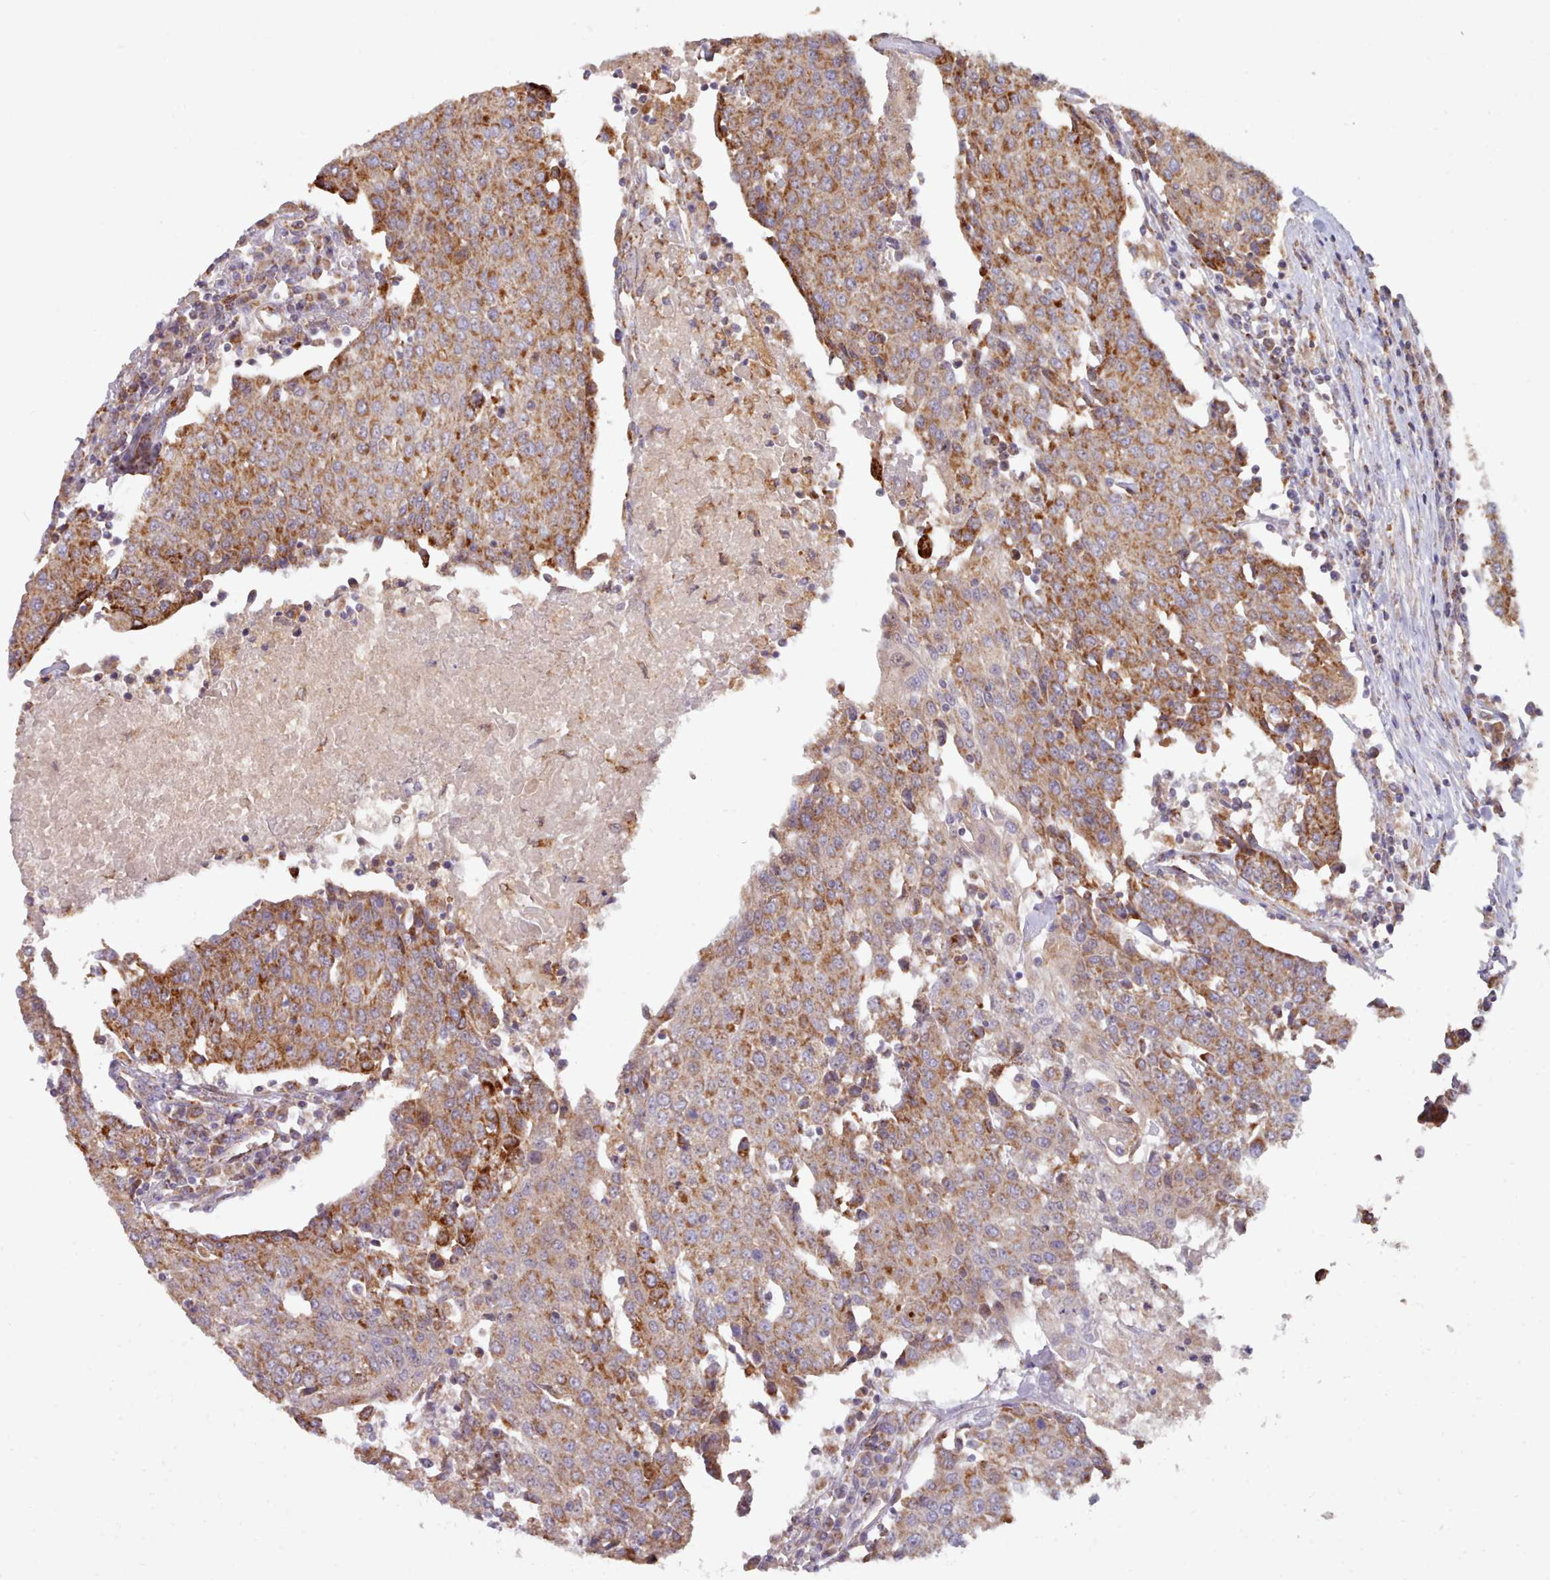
{"staining": {"intensity": "moderate", "quantity": ">75%", "location": "cytoplasmic/membranous"}, "tissue": "urothelial cancer", "cell_type": "Tumor cells", "image_type": "cancer", "snomed": [{"axis": "morphology", "description": "Urothelial carcinoma, High grade"}, {"axis": "topography", "description": "Urinary bladder"}], "caption": "DAB immunohistochemical staining of urothelial carcinoma (high-grade) shows moderate cytoplasmic/membranous protein expression in approximately >75% of tumor cells.", "gene": "HSDL2", "patient": {"sex": "female", "age": 85}}